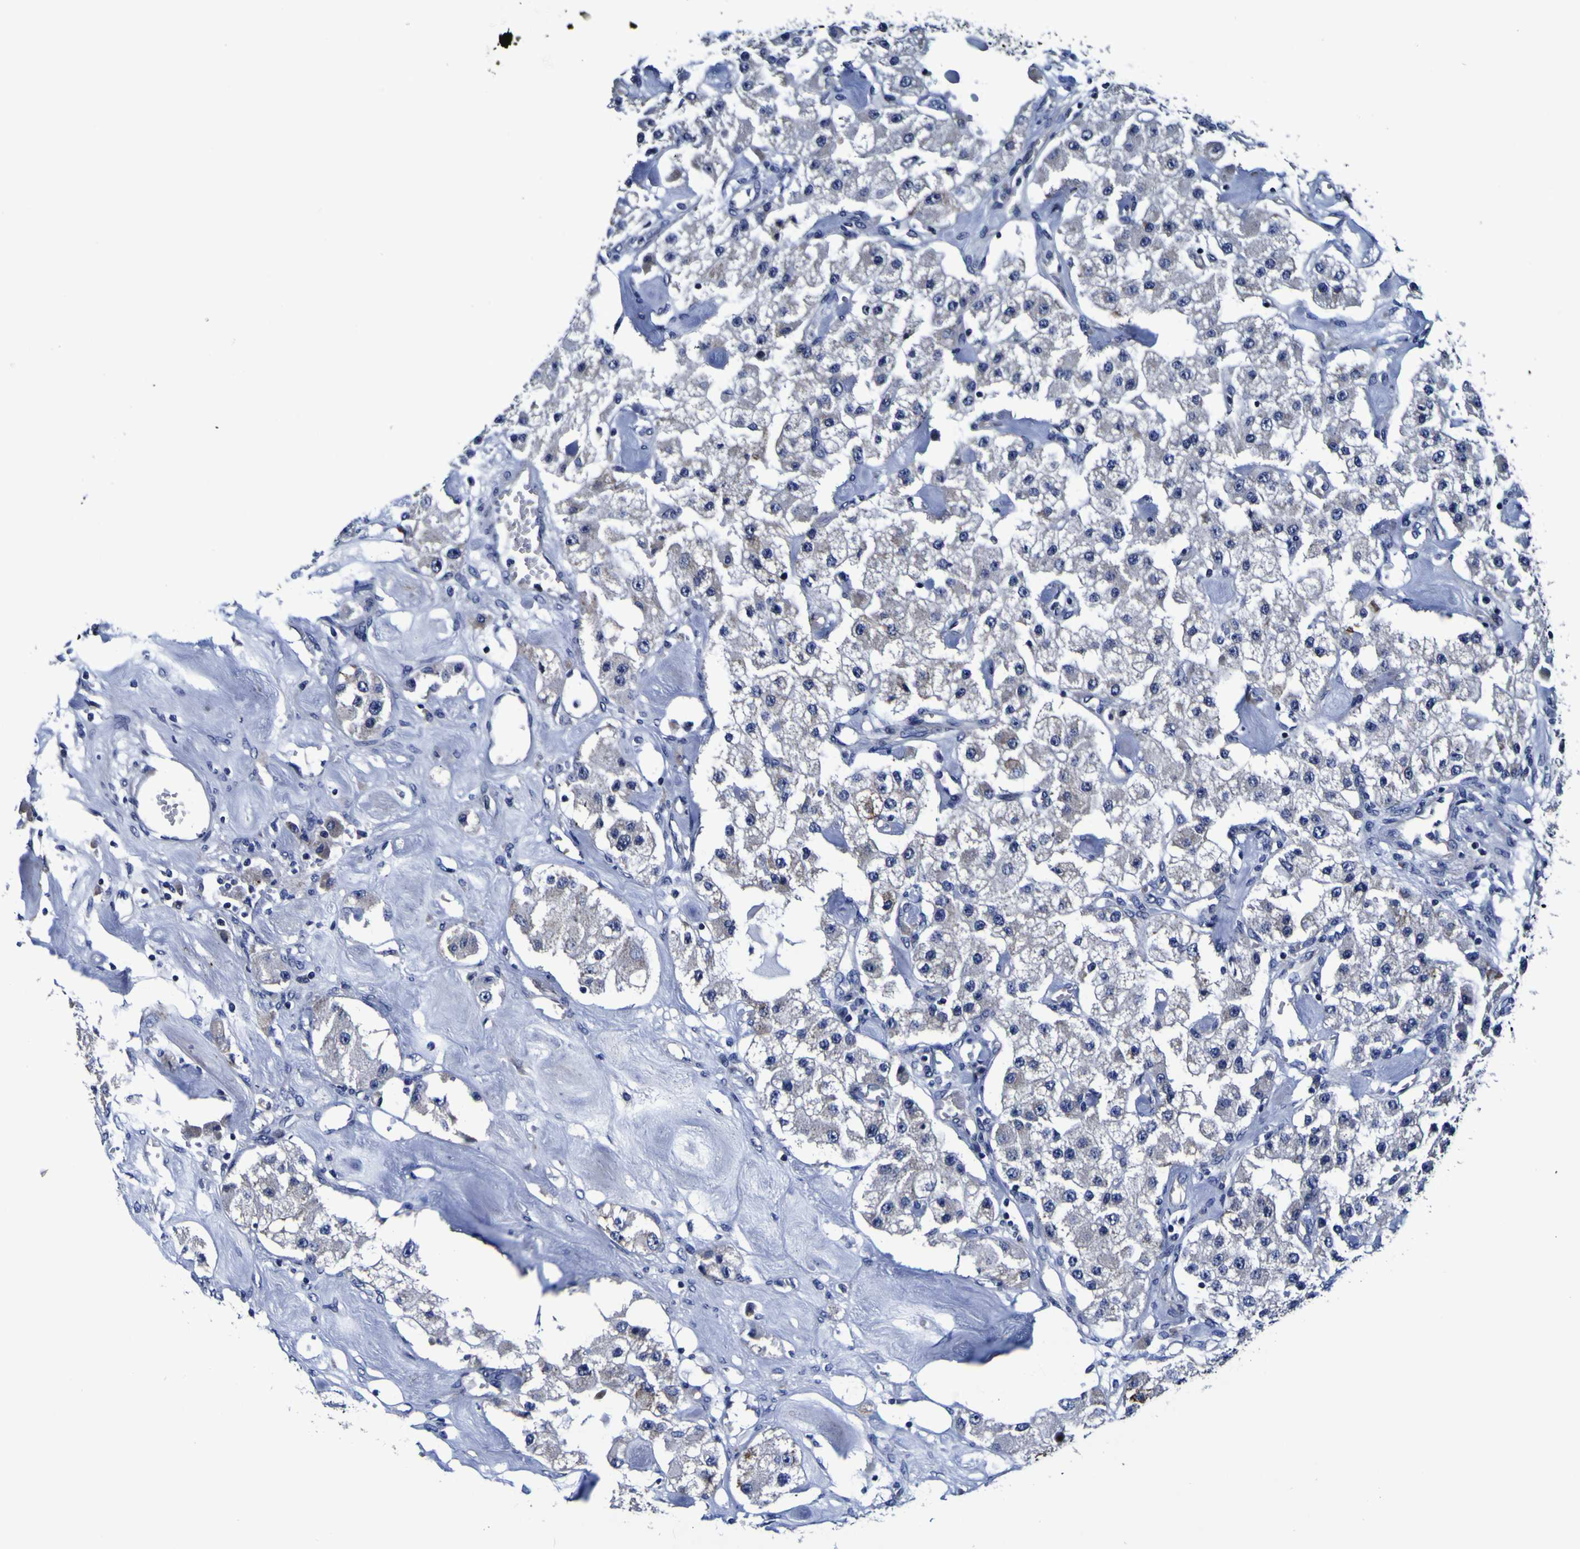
{"staining": {"intensity": "negative", "quantity": "none", "location": "none"}, "tissue": "carcinoid", "cell_type": "Tumor cells", "image_type": "cancer", "snomed": [{"axis": "morphology", "description": "Carcinoid, malignant, NOS"}, {"axis": "topography", "description": "Pancreas"}], "caption": "Image shows no protein expression in tumor cells of carcinoid tissue.", "gene": "PDLIM4", "patient": {"sex": "male", "age": 41}}